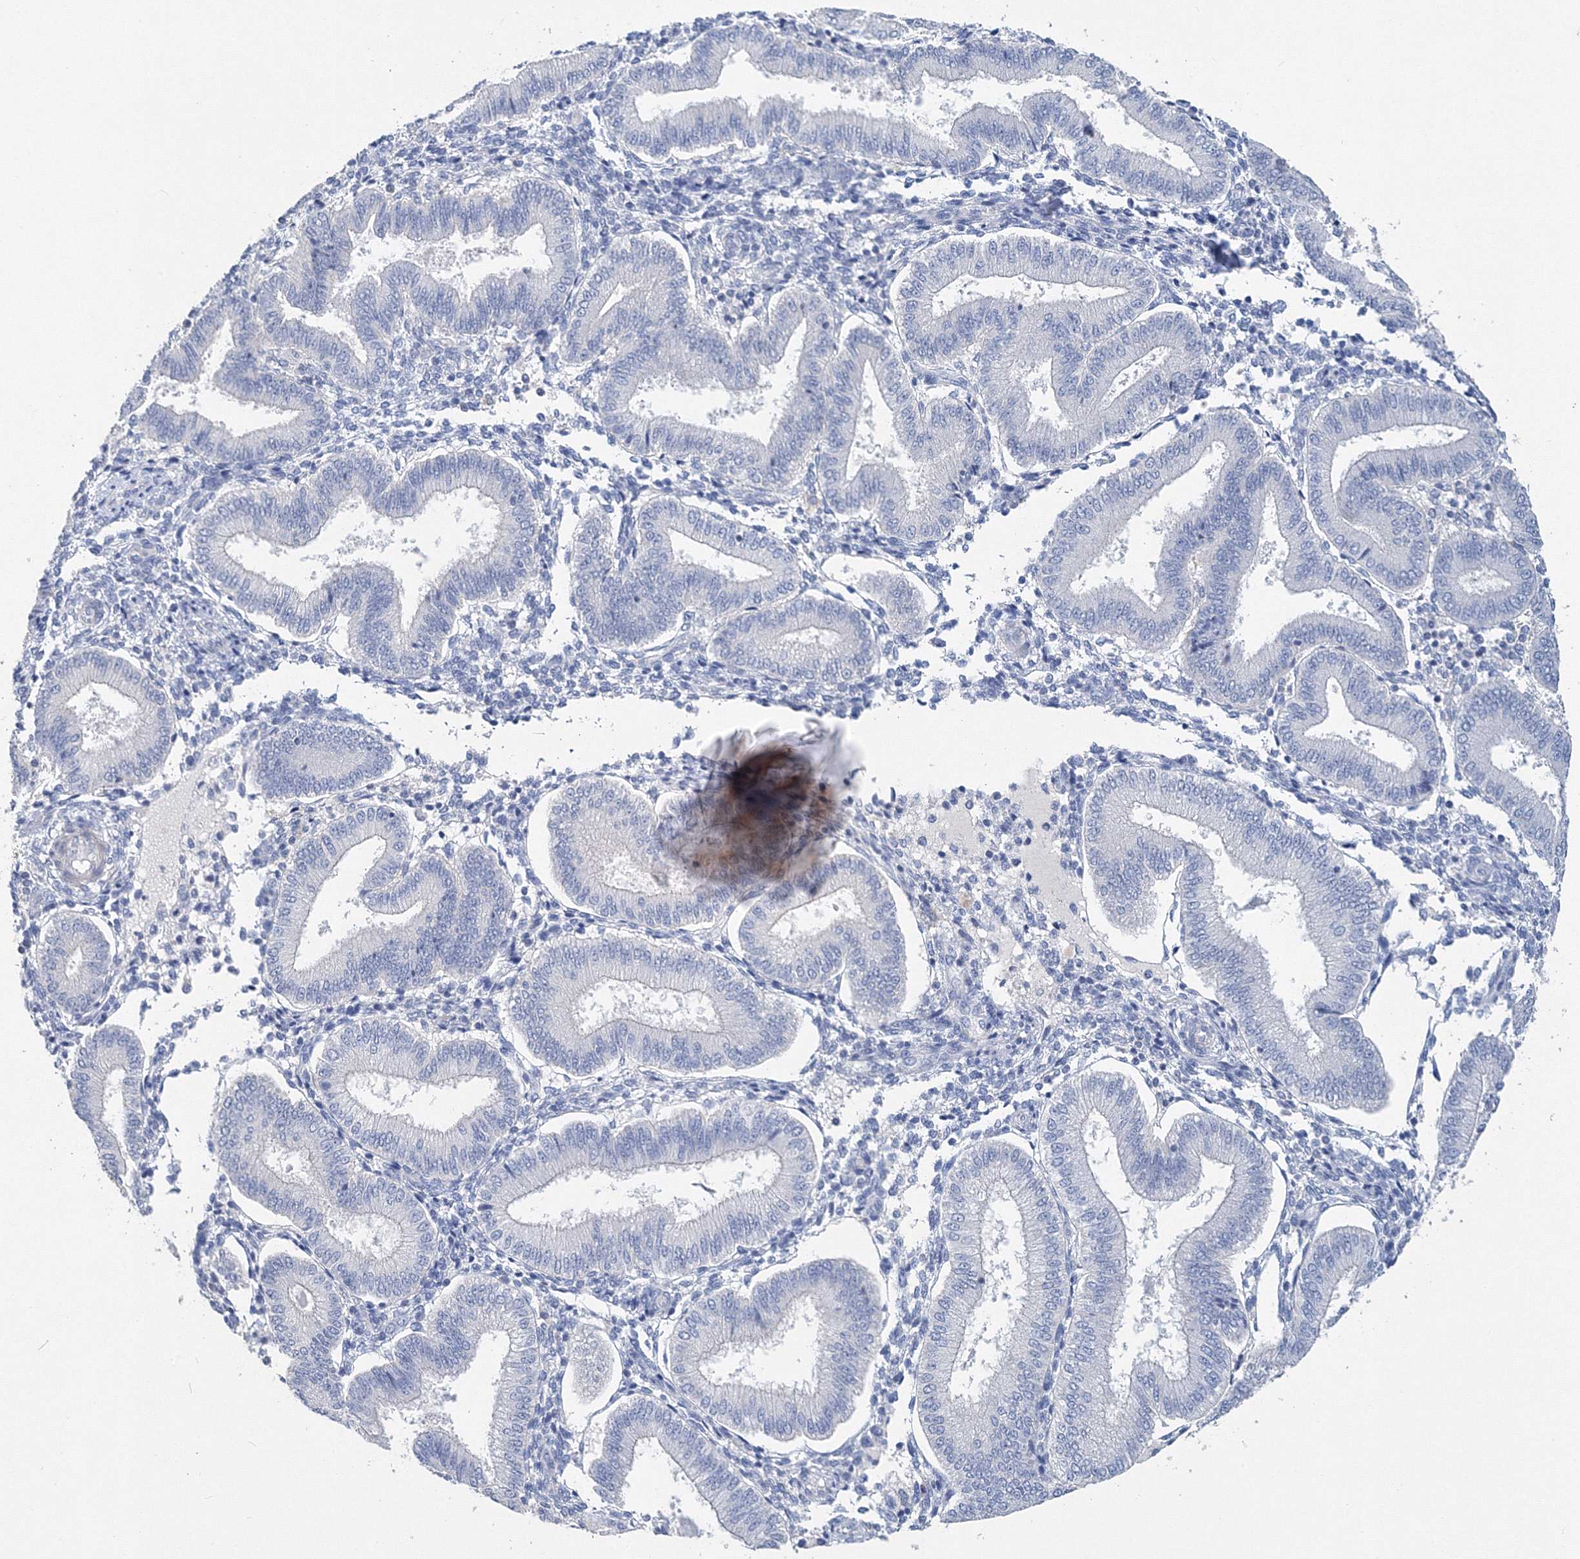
{"staining": {"intensity": "negative", "quantity": "none", "location": "none"}, "tissue": "endometrium", "cell_type": "Cells in endometrial stroma", "image_type": "normal", "snomed": [{"axis": "morphology", "description": "Normal tissue, NOS"}, {"axis": "topography", "description": "Endometrium"}], "caption": "This is a histopathology image of immunohistochemistry staining of benign endometrium, which shows no staining in cells in endometrial stroma. (DAB (3,3'-diaminobenzidine) immunohistochemistry (IHC) with hematoxylin counter stain).", "gene": "OSBPL6", "patient": {"sex": "female", "age": 39}}